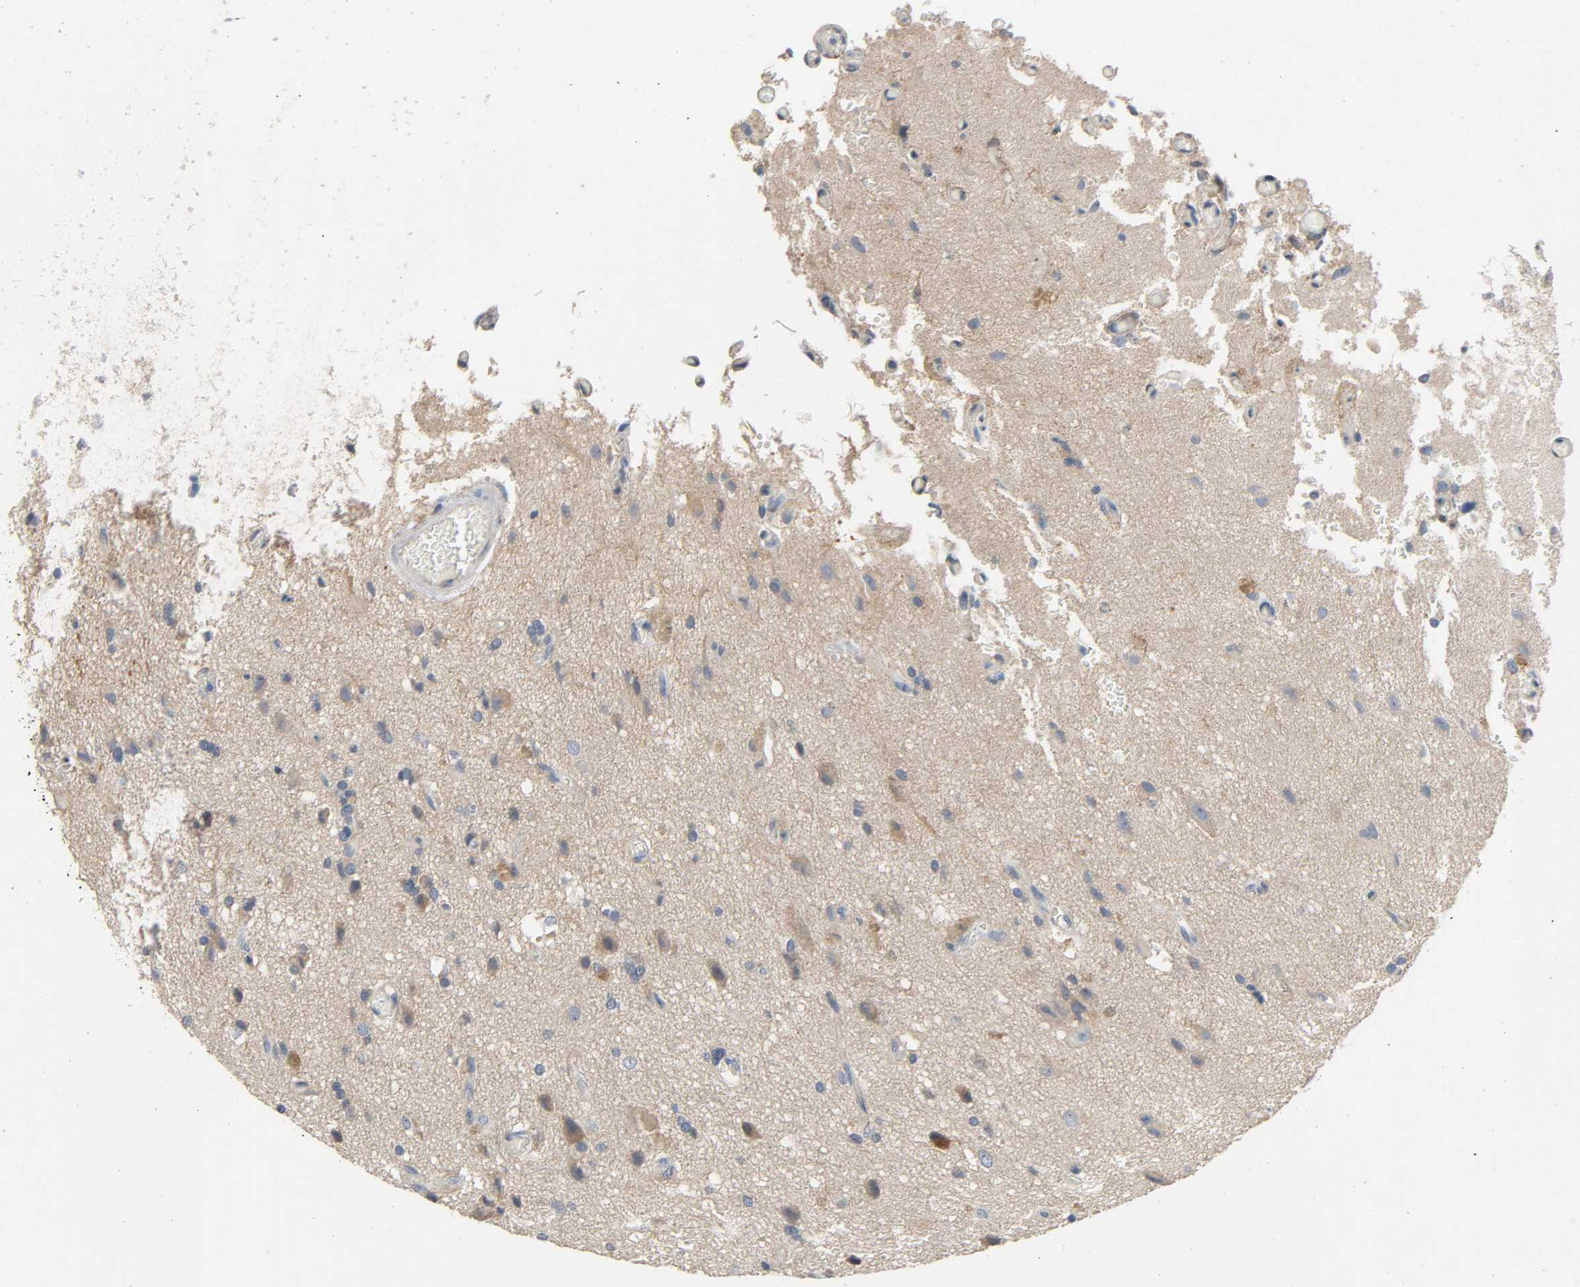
{"staining": {"intensity": "moderate", "quantity": "<25%", "location": "cytoplasmic/membranous"}, "tissue": "glioma", "cell_type": "Tumor cells", "image_type": "cancer", "snomed": [{"axis": "morphology", "description": "Glioma, malignant, High grade"}, {"axis": "topography", "description": "Brain"}], "caption": "A micrograph showing moderate cytoplasmic/membranous staining in approximately <25% of tumor cells in malignant glioma (high-grade), as visualized by brown immunohistochemical staining.", "gene": "LIMCH1", "patient": {"sex": "male", "age": 47}}